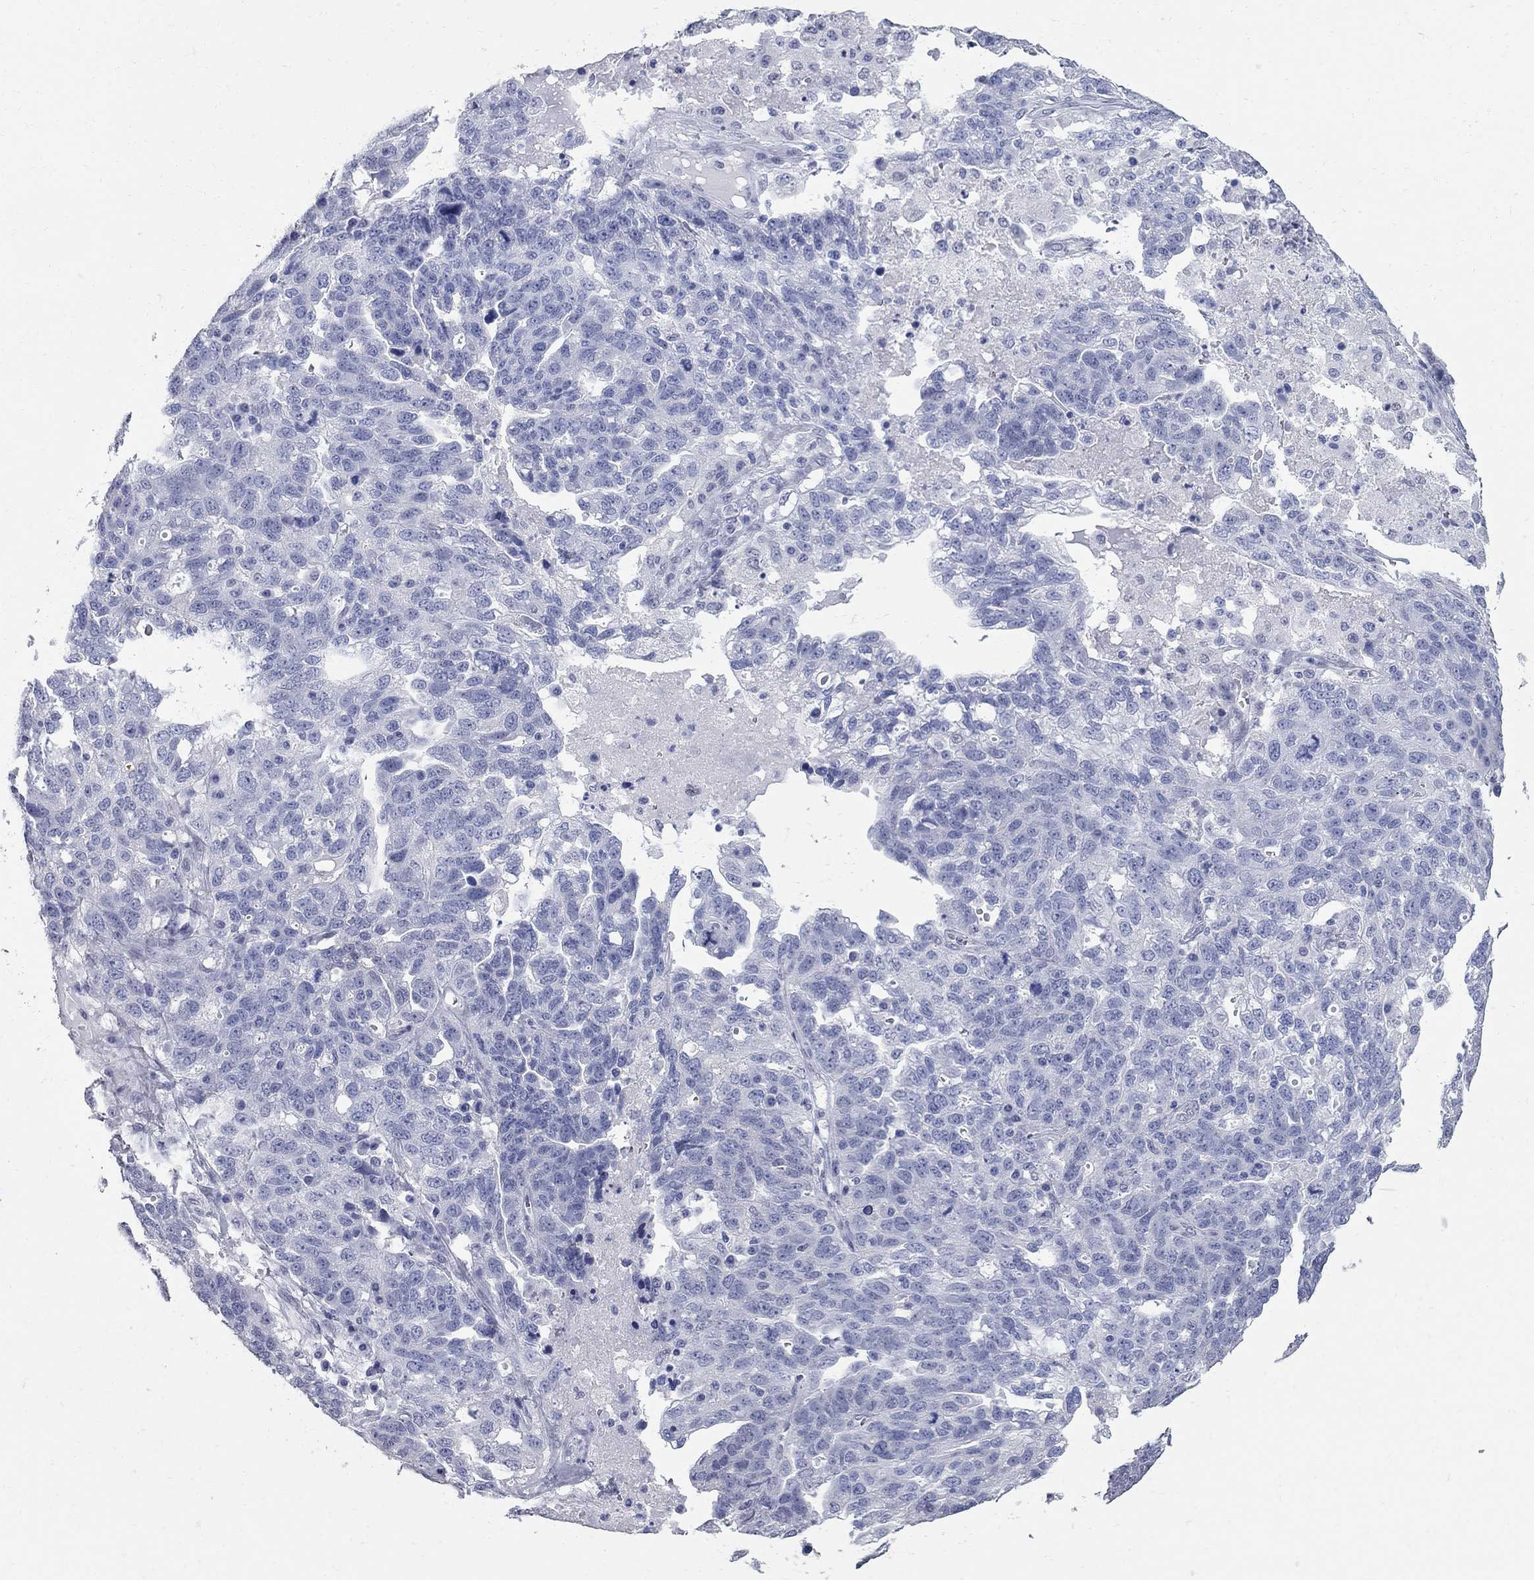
{"staining": {"intensity": "negative", "quantity": "none", "location": "none"}, "tissue": "ovarian cancer", "cell_type": "Tumor cells", "image_type": "cancer", "snomed": [{"axis": "morphology", "description": "Cystadenocarcinoma, serous, NOS"}, {"axis": "topography", "description": "Ovary"}], "caption": "Tumor cells show no significant expression in ovarian cancer (serous cystadenocarcinoma).", "gene": "BPIFB1", "patient": {"sex": "female", "age": 71}}